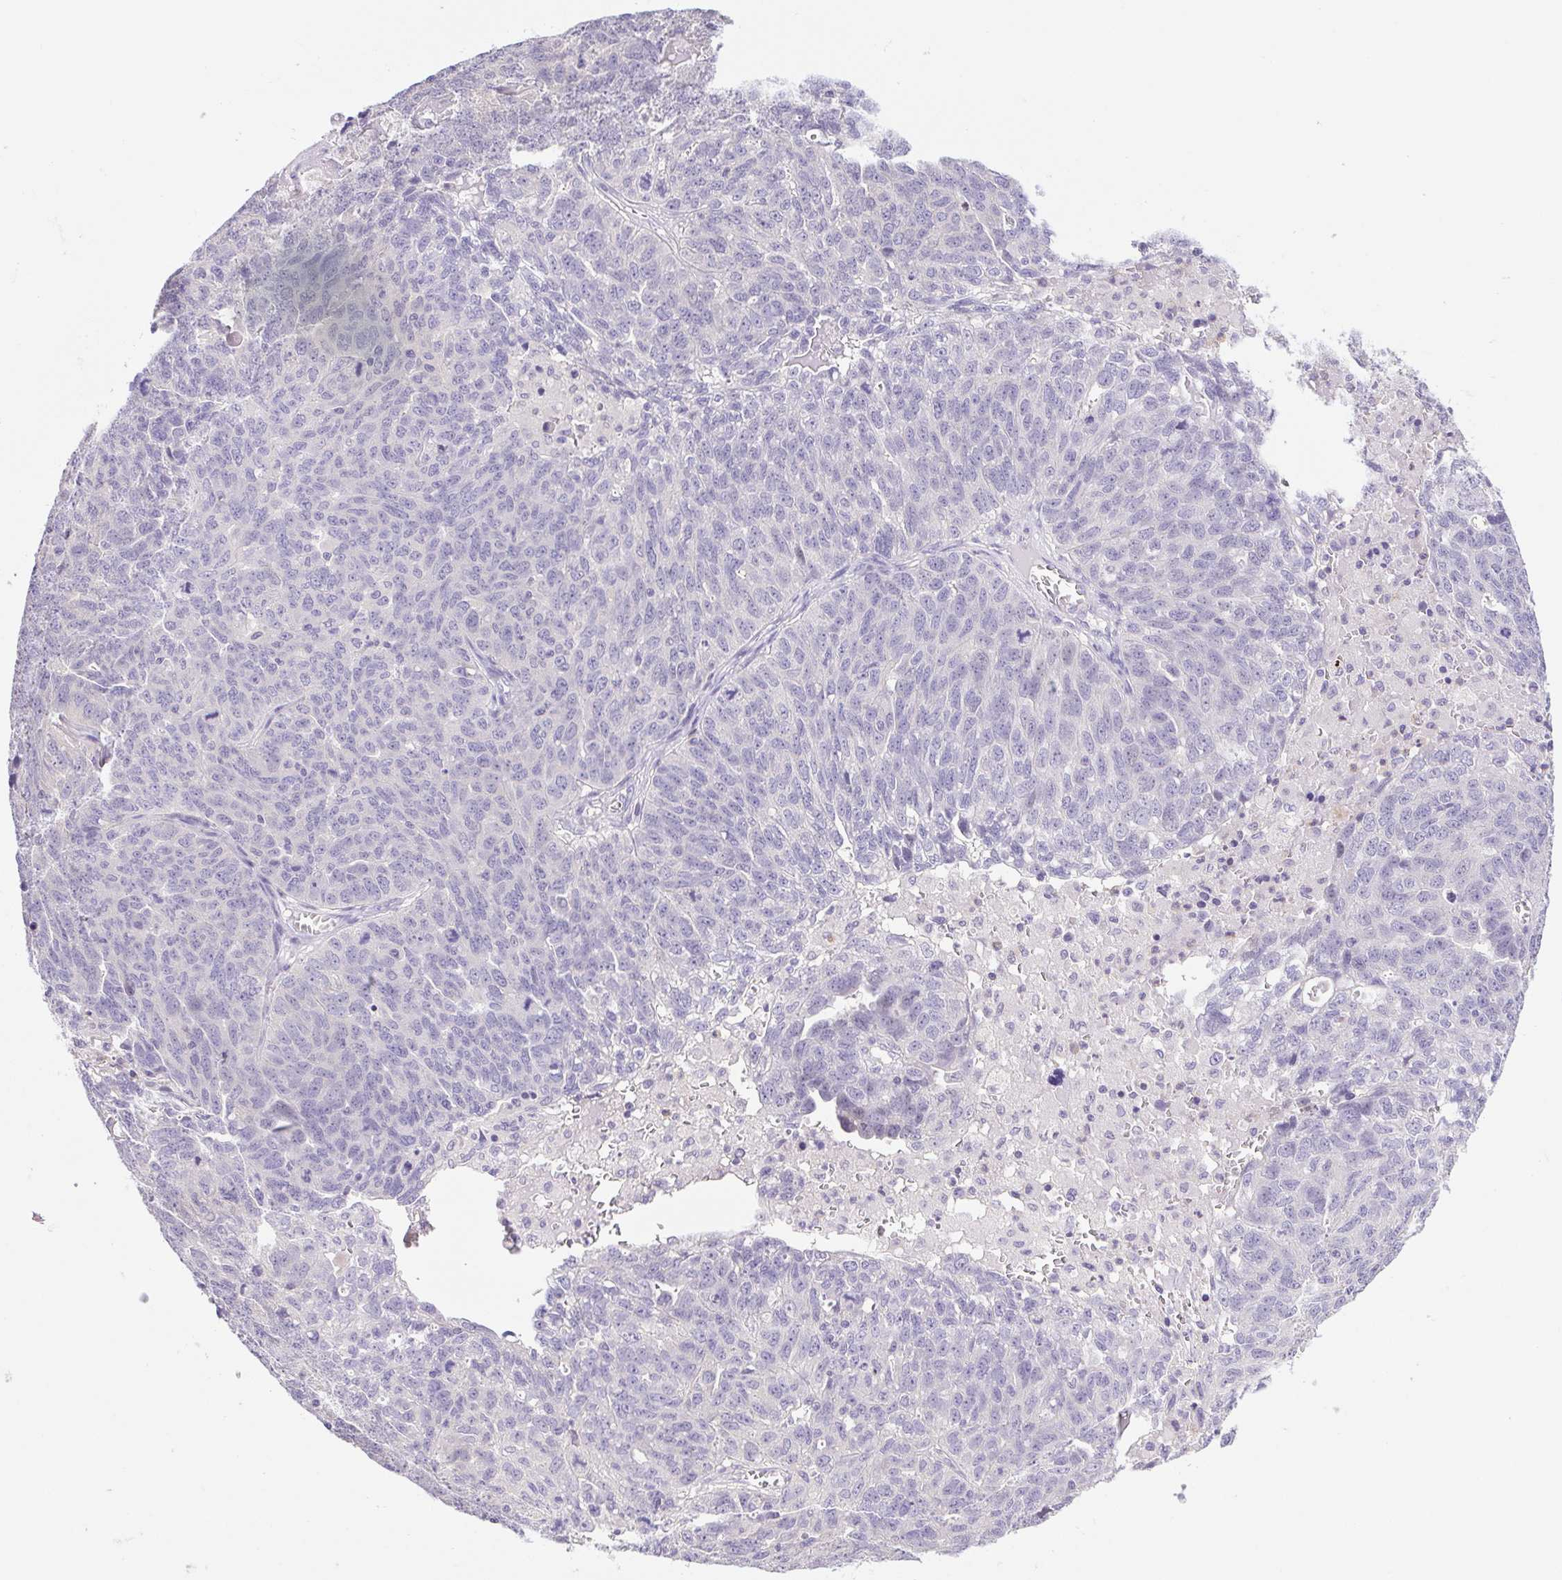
{"staining": {"intensity": "negative", "quantity": "none", "location": "none"}, "tissue": "ovarian cancer", "cell_type": "Tumor cells", "image_type": "cancer", "snomed": [{"axis": "morphology", "description": "Cystadenocarcinoma, serous, NOS"}, {"axis": "topography", "description": "Ovary"}], "caption": "The IHC image has no significant positivity in tumor cells of ovarian cancer (serous cystadenocarcinoma) tissue. The staining is performed using DAB brown chromogen with nuclei counter-stained in using hematoxylin.", "gene": "FAM177B", "patient": {"sex": "female", "age": 71}}